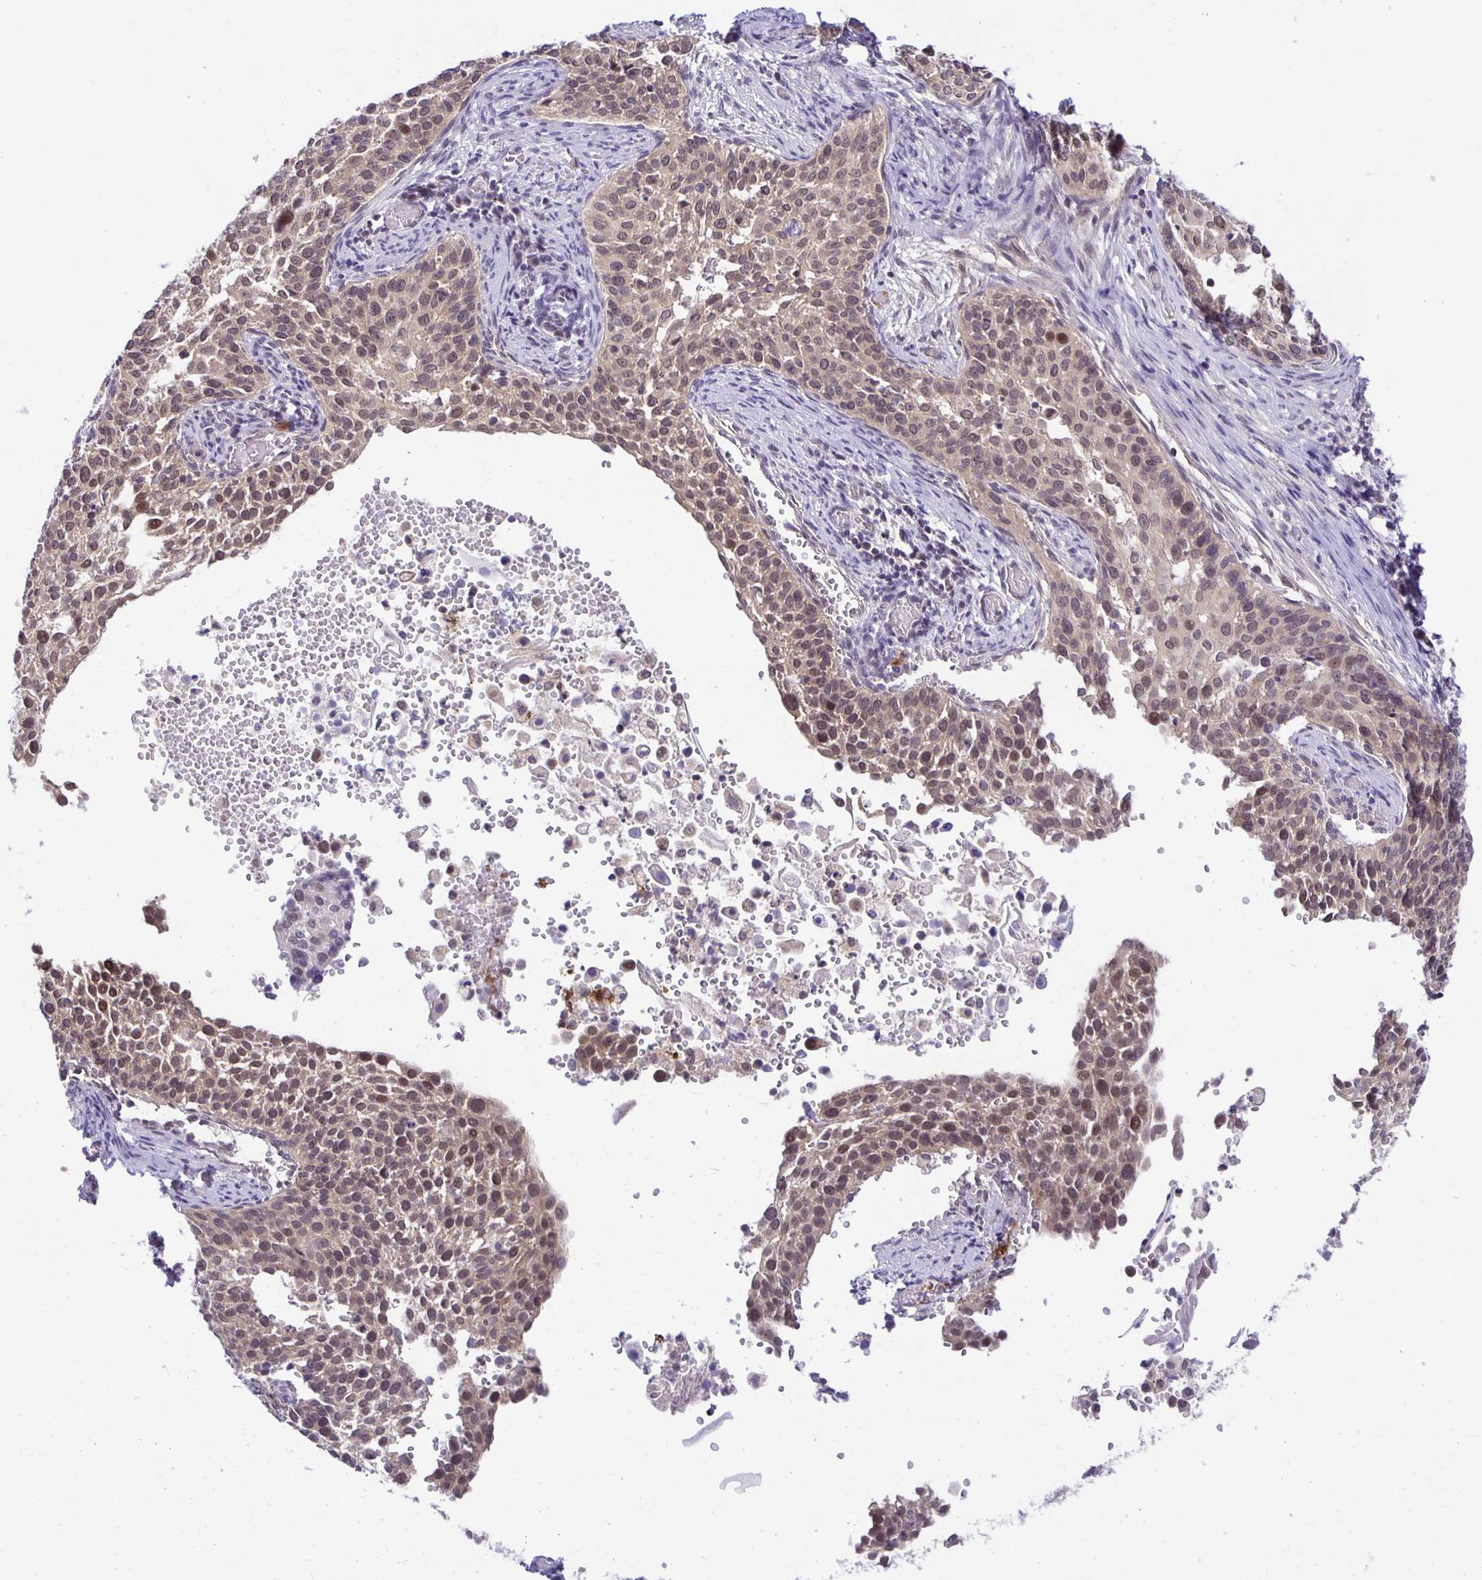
{"staining": {"intensity": "weak", "quantity": ">75%", "location": "cytoplasmic/membranous,nuclear"}, "tissue": "cervical cancer", "cell_type": "Tumor cells", "image_type": "cancer", "snomed": [{"axis": "morphology", "description": "Squamous cell carcinoma, NOS"}, {"axis": "topography", "description": "Cervix"}], "caption": "Protein expression analysis of human cervical squamous cell carcinoma reveals weak cytoplasmic/membranous and nuclear positivity in approximately >75% of tumor cells.", "gene": "MIEN1", "patient": {"sex": "female", "age": 44}}